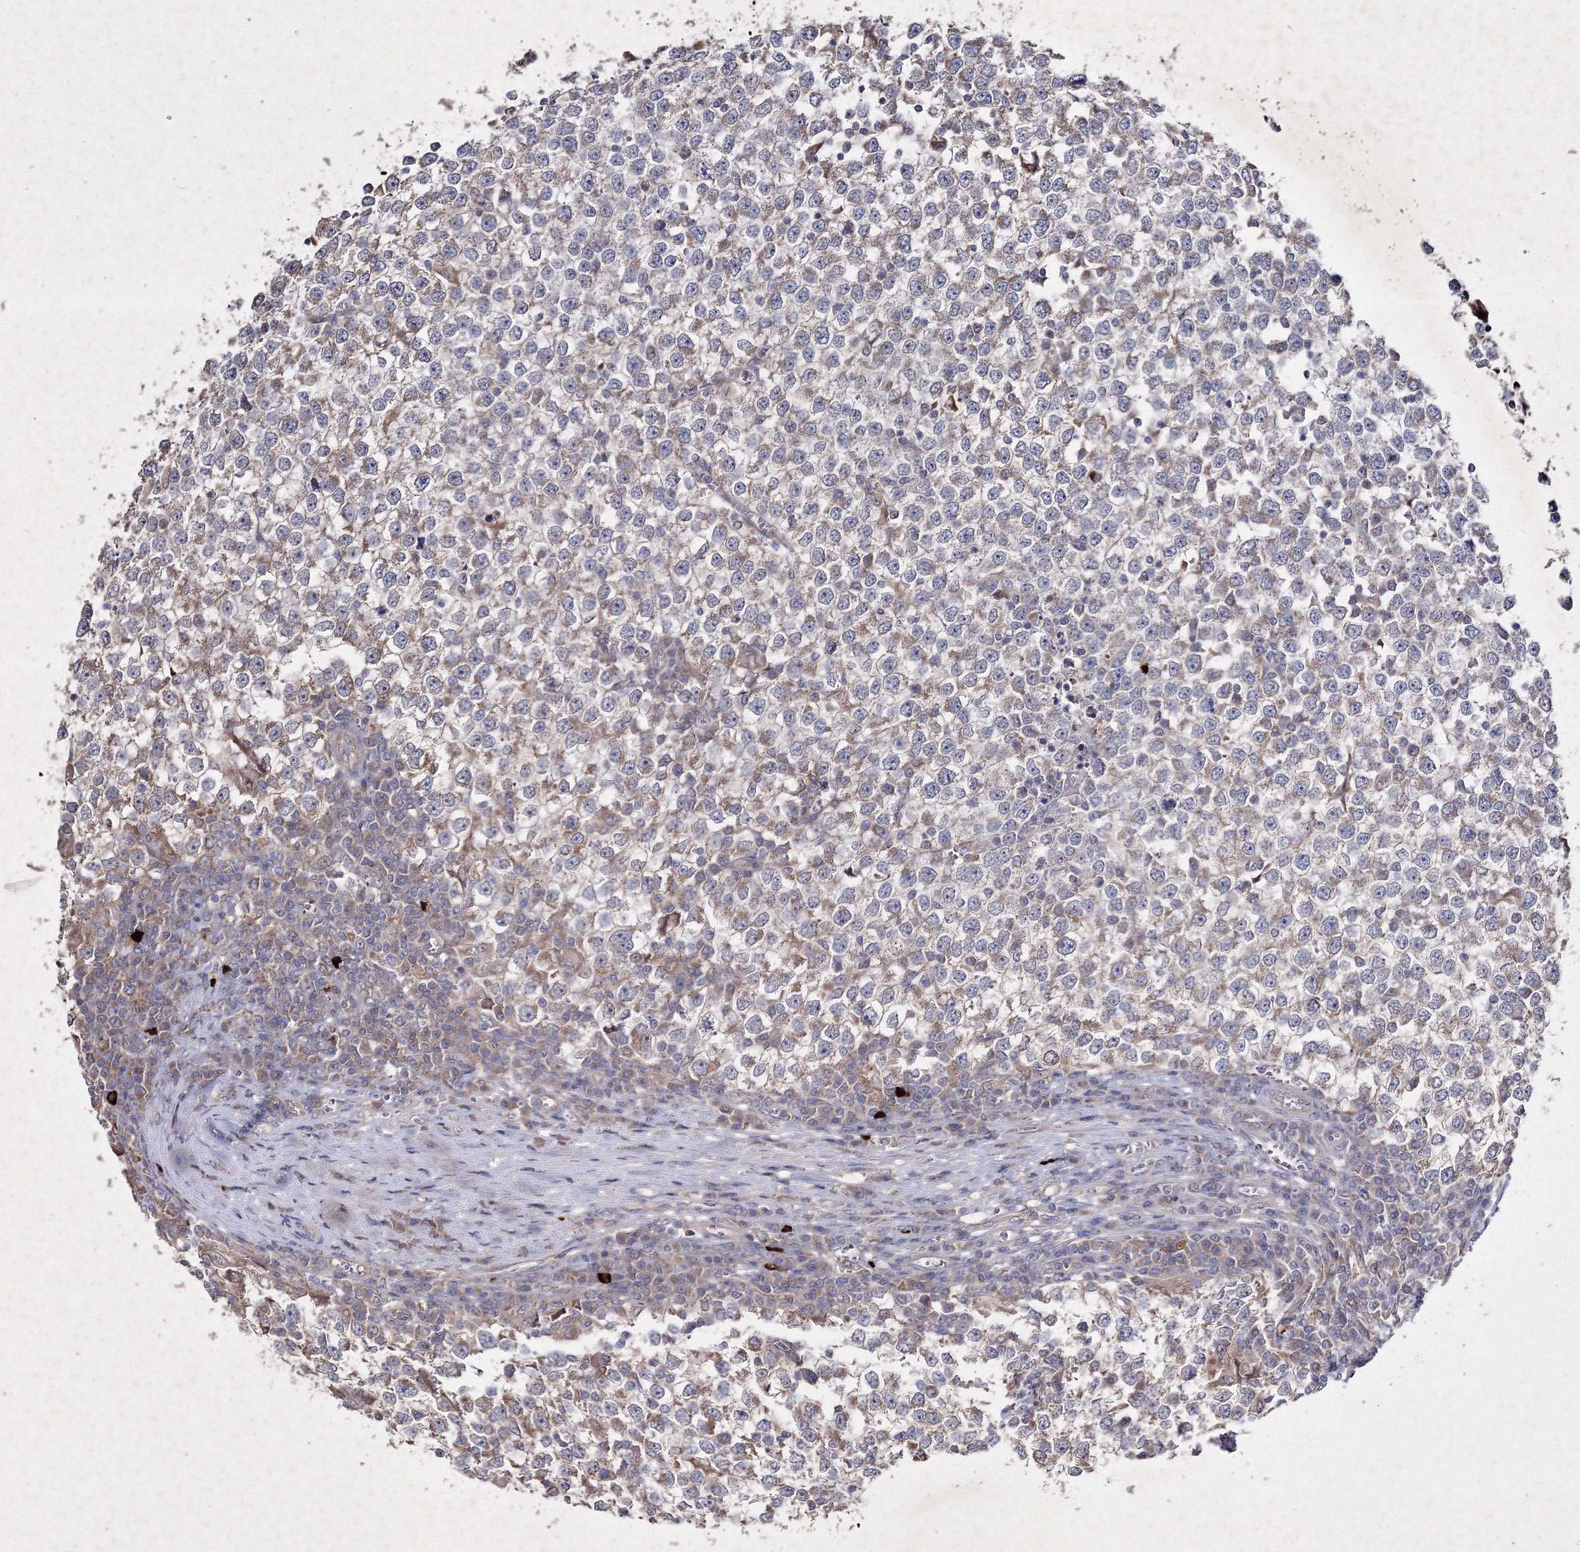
{"staining": {"intensity": "moderate", "quantity": "25%-75%", "location": "cytoplasmic/membranous"}, "tissue": "testis cancer", "cell_type": "Tumor cells", "image_type": "cancer", "snomed": [{"axis": "morphology", "description": "Seminoma, NOS"}, {"axis": "topography", "description": "Testis"}], "caption": "DAB immunohistochemical staining of testis cancer (seminoma) demonstrates moderate cytoplasmic/membranous protein positivity in approximately 25%-75% of tumor cells.", "gene": "GFM1", "patient": {"sex": "male", "age": 65}}